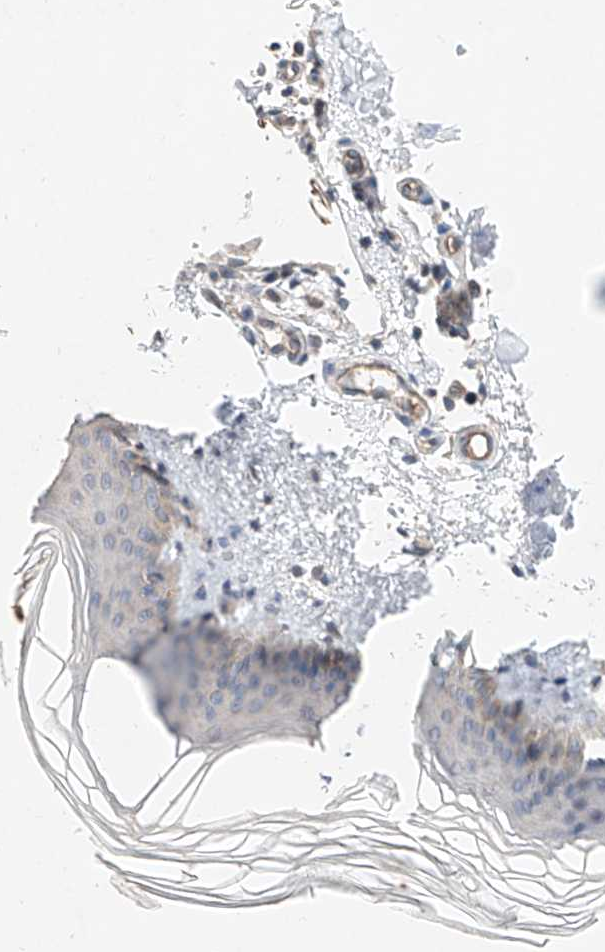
{"staining": {"intensity": "negative", "quantity": "none", "location": "none"}, "tissue": "skin", "cell_type": "Fibroblasts", "image_type": "normal", "snomed": [{"axis": "morphology", "description": "Normal tissue, NOS"}, {"axis": "topography", "description": "Skin"}], "caption": "This is a micrograph of IHC staining of unremarkable skin, which shows no positivity in fibroblasts.", "gene": "FASTK", "patient": {"sex": "female", "age": 27}}